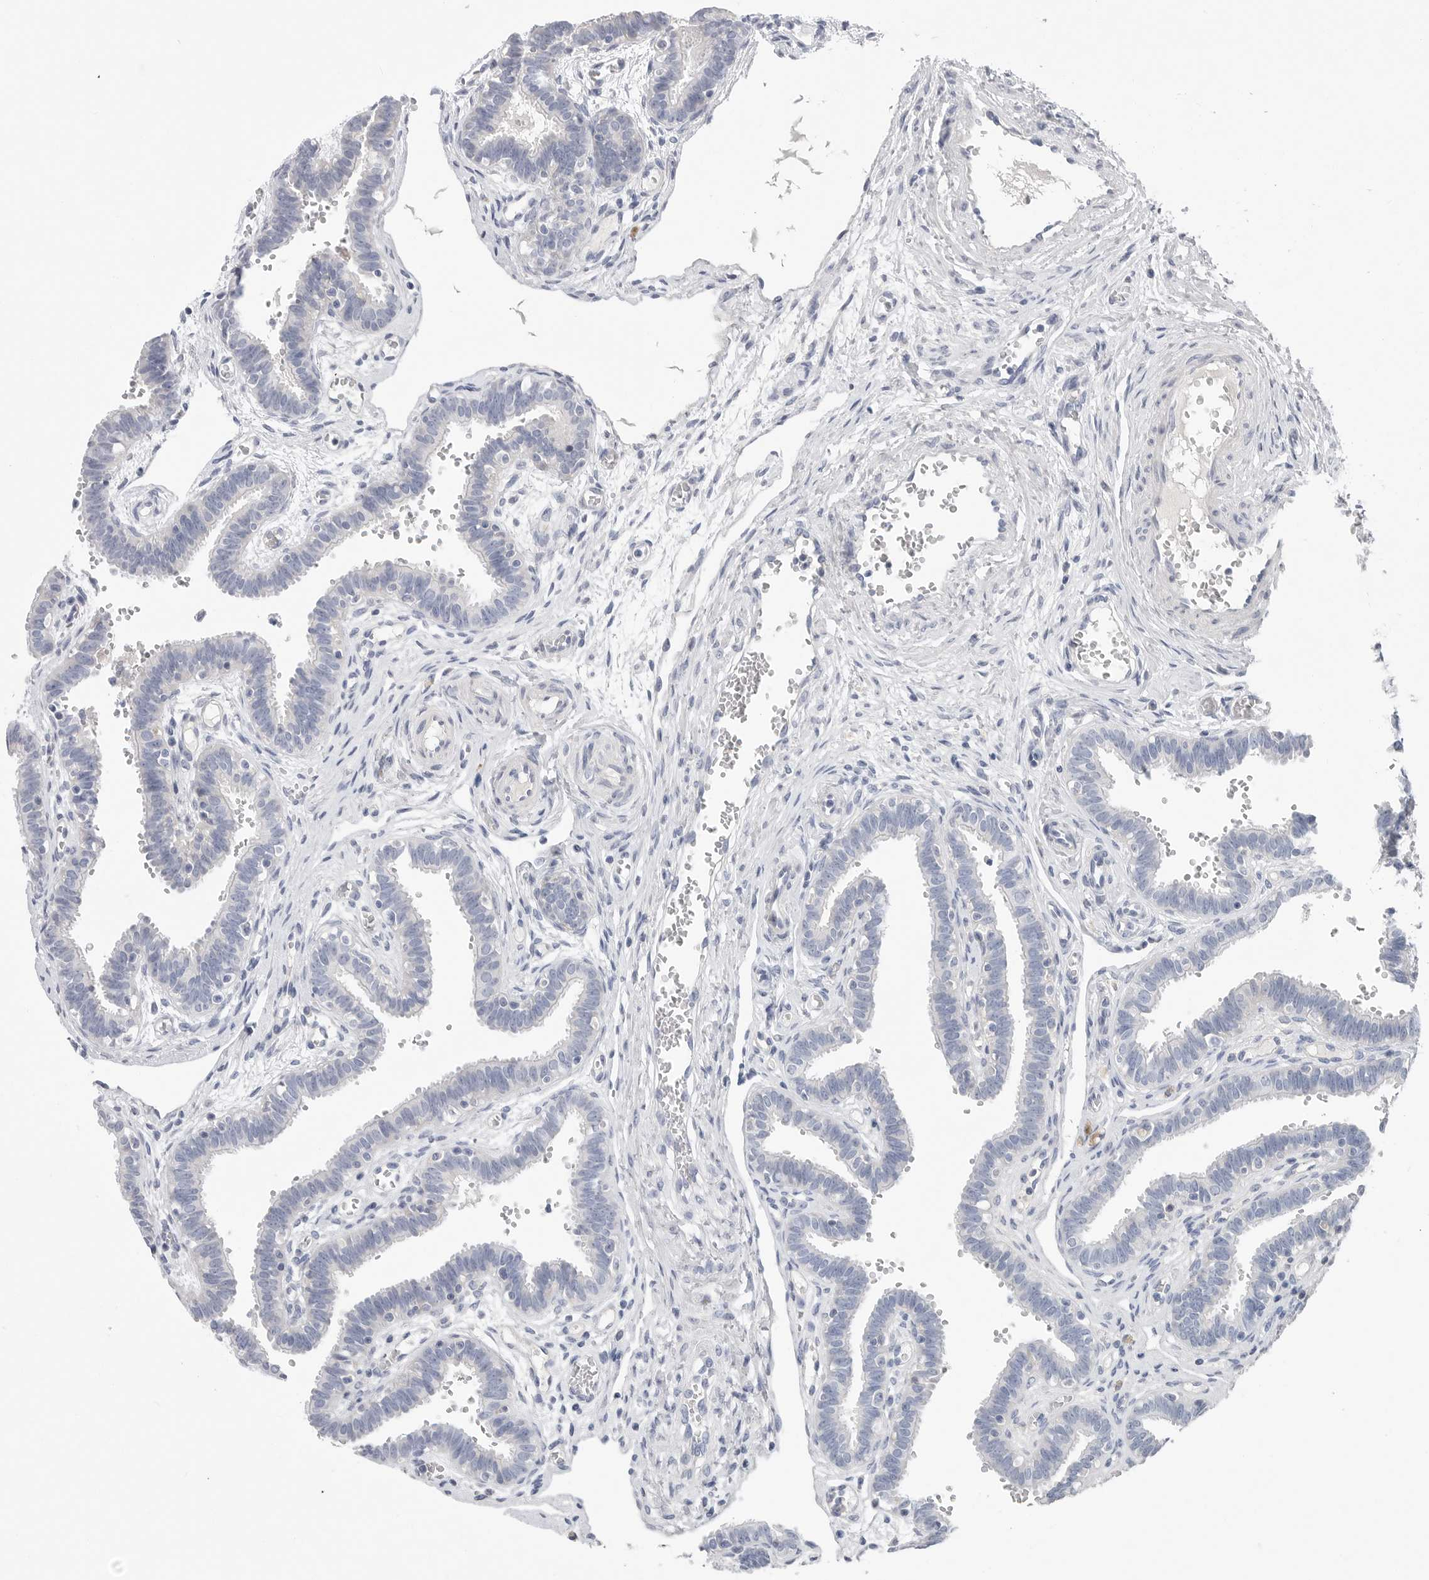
{"staining": {"intensity": "negative", "quantity": "none", "location": "none"}, "tissue": "fallopian tube", "cell_type": "Glandular cells", "image_type": "normal", "snomed": [{"axis": "morphology", "description": "Normal tissue, NOS"}, {"axis": "topography", "description": "Fallopian tube"}, {"axis": "topography", "description": "Placenta"}], "caption": "The immunohistochemistry (IHC) histopathology image has no significant expression in glandular cells of fallopian tube. Brightfield microscopy of immunohistochemistry (IHC) stained with DAB (3,3'-diaminobenzidine) (brown) and hematoxylin (blue), captured at high magnification.", "gene": "CAMK2B", "patient": {"sex": "female", "age": 32}}